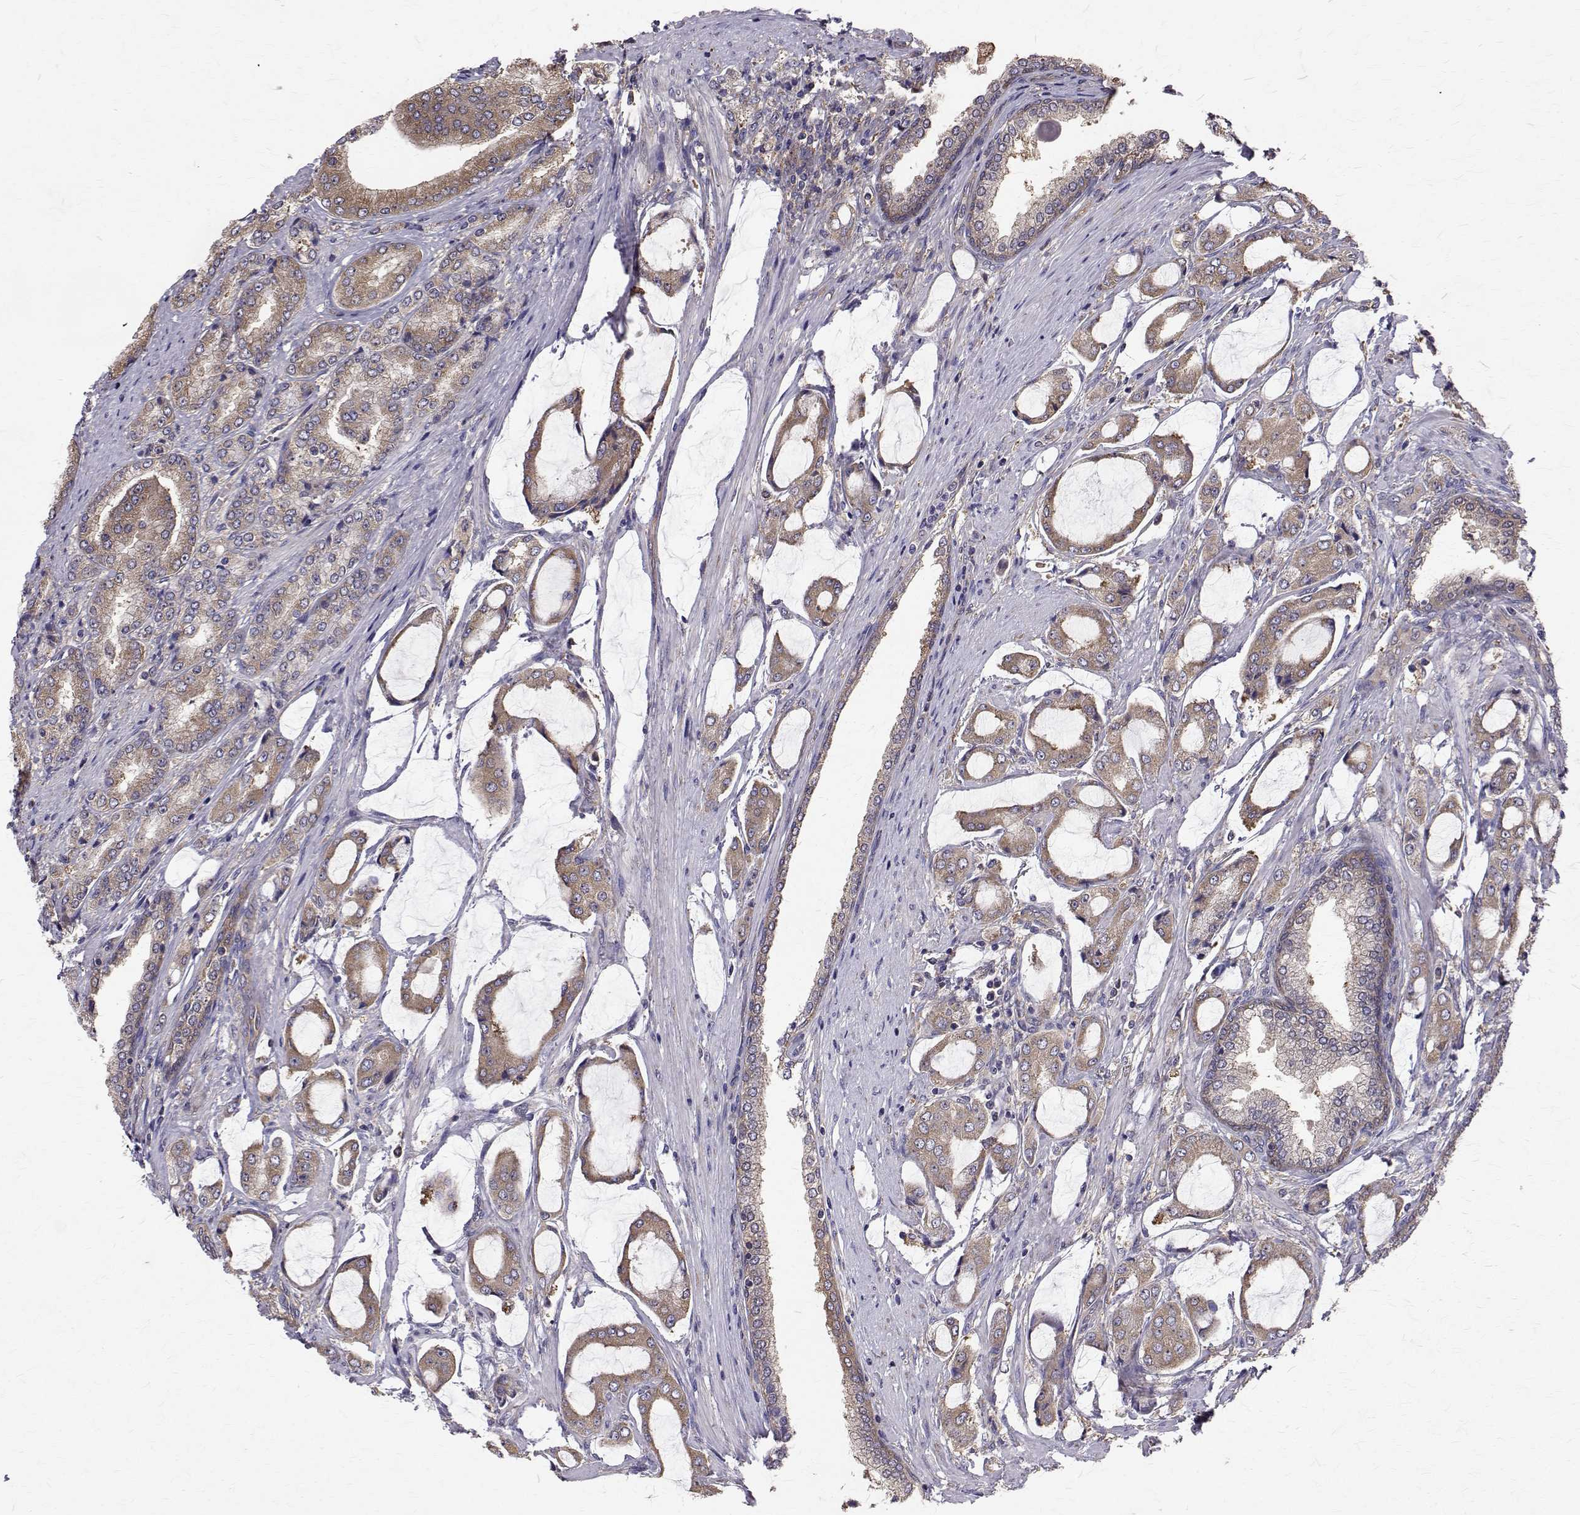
{"staining": {"intensity": "moderate", "quantity": ">75%", "location": "cytoplasmic/membranous"}, "tissue": "prostate cancer", "cell_type": "Tumor cells", "image_type": "cancer", "snomed": [{"axis": "morphology", "description": "Adenocarcinoma, NOS"}, {"axis": "topography", "description": "Prostate"}], "caption": "Moderate cytoplasmic/membranous expression for a protein is appreciated in approximately >75% of tumor cells of prostate cancer using immunohistochemistry (IHC).", "gene": "FARSB", "patient": {"sex": "male", "age": 63}}